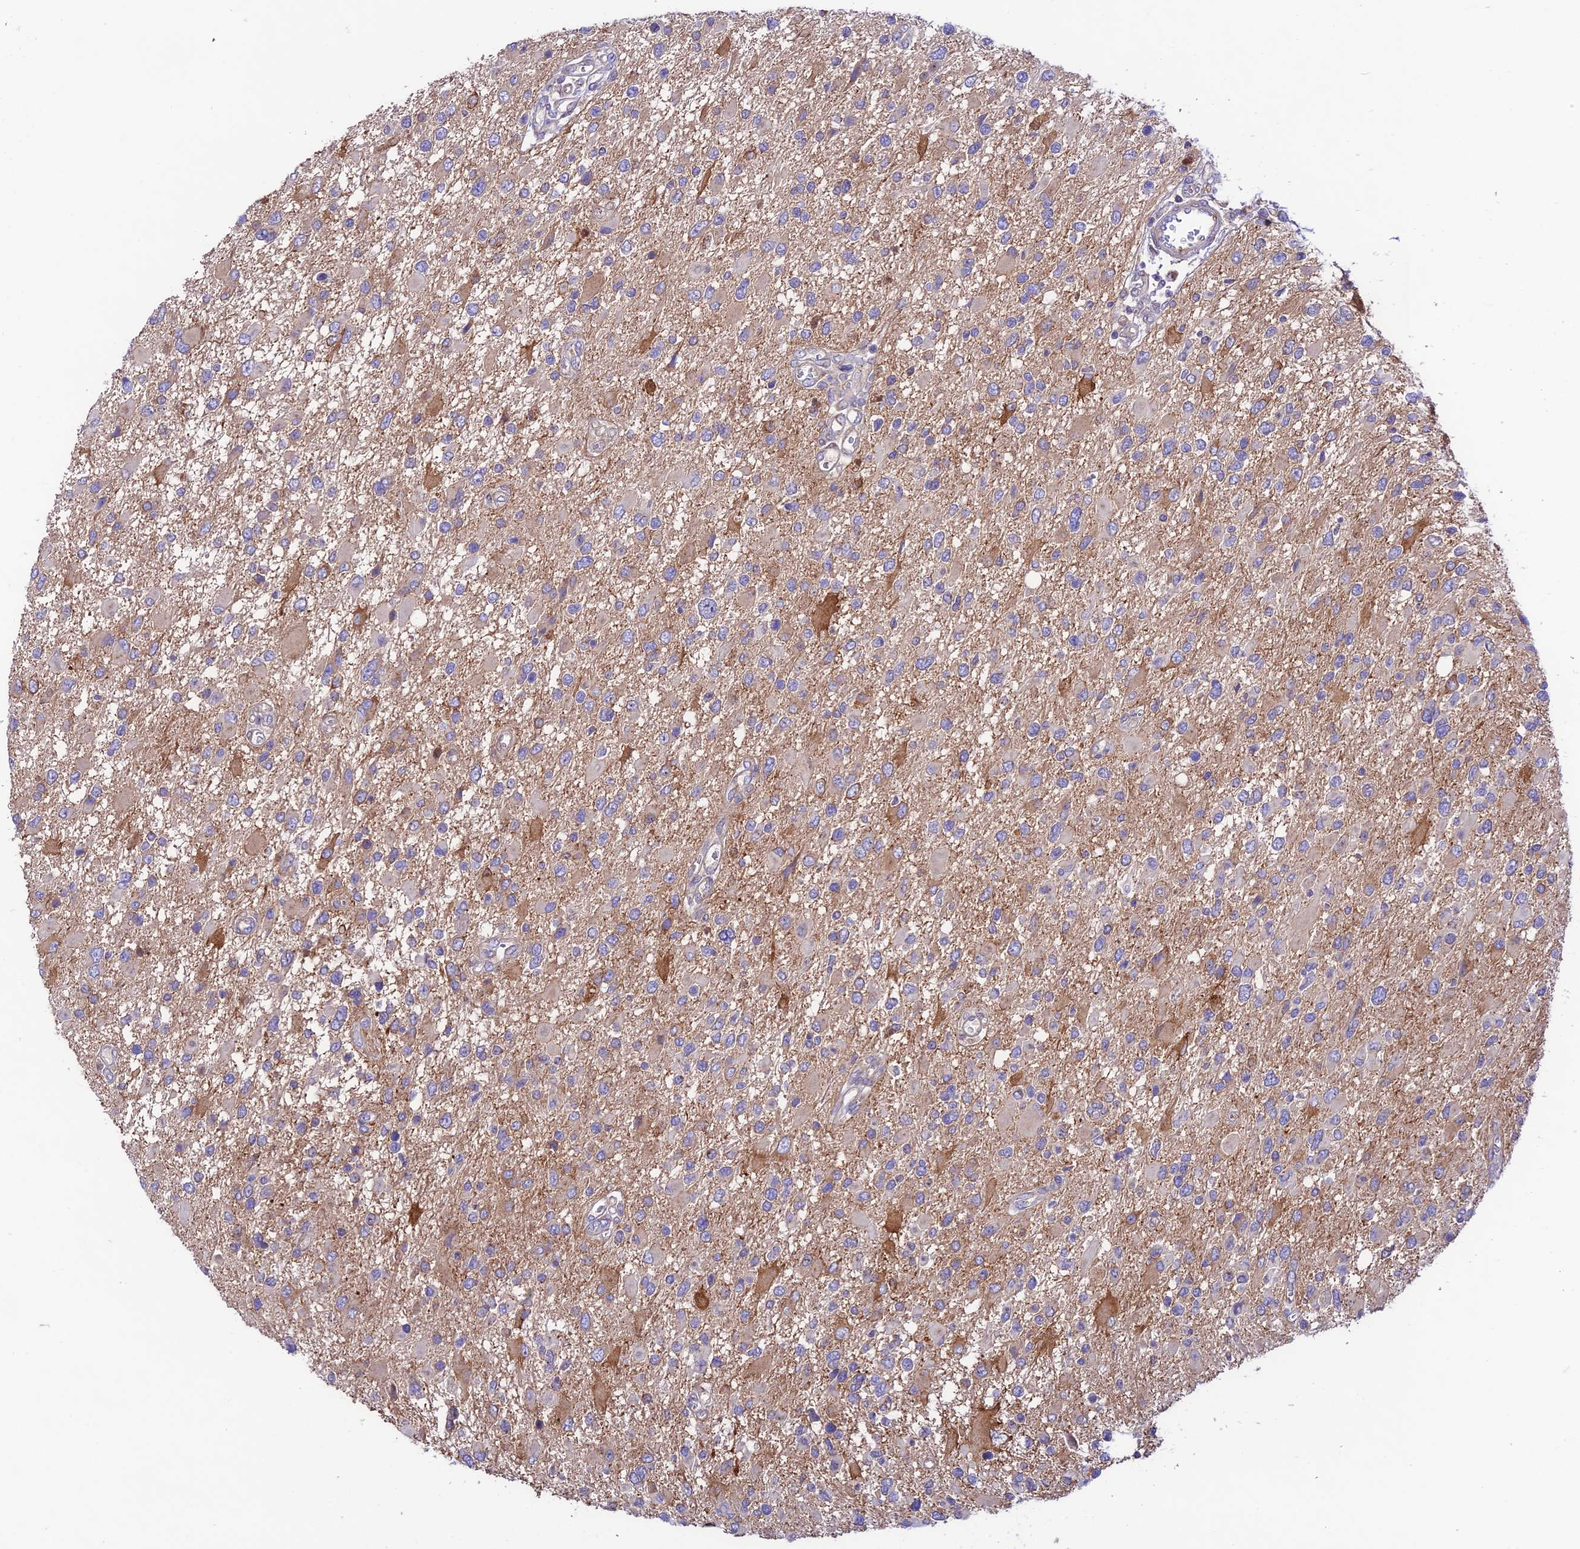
{"staining": {"intensity": "weak", "quantity": "<25%", "location": "cytoplasmic/membranous"}, "tissue": "glioma", "cell_type": "Tumor cells", "image_type": "cancer", "snomed": [{"axis": "morphology", "description": "Glioma, malignant, High grade"}, {"axis": "topography", "description": "Brain"}], "caption": "There is no significant expression in tumor cells of glioma. (DAB IHC, high magnification).", "gene": "LACTB2", "patient": {"sex": "male", "age": 53}}